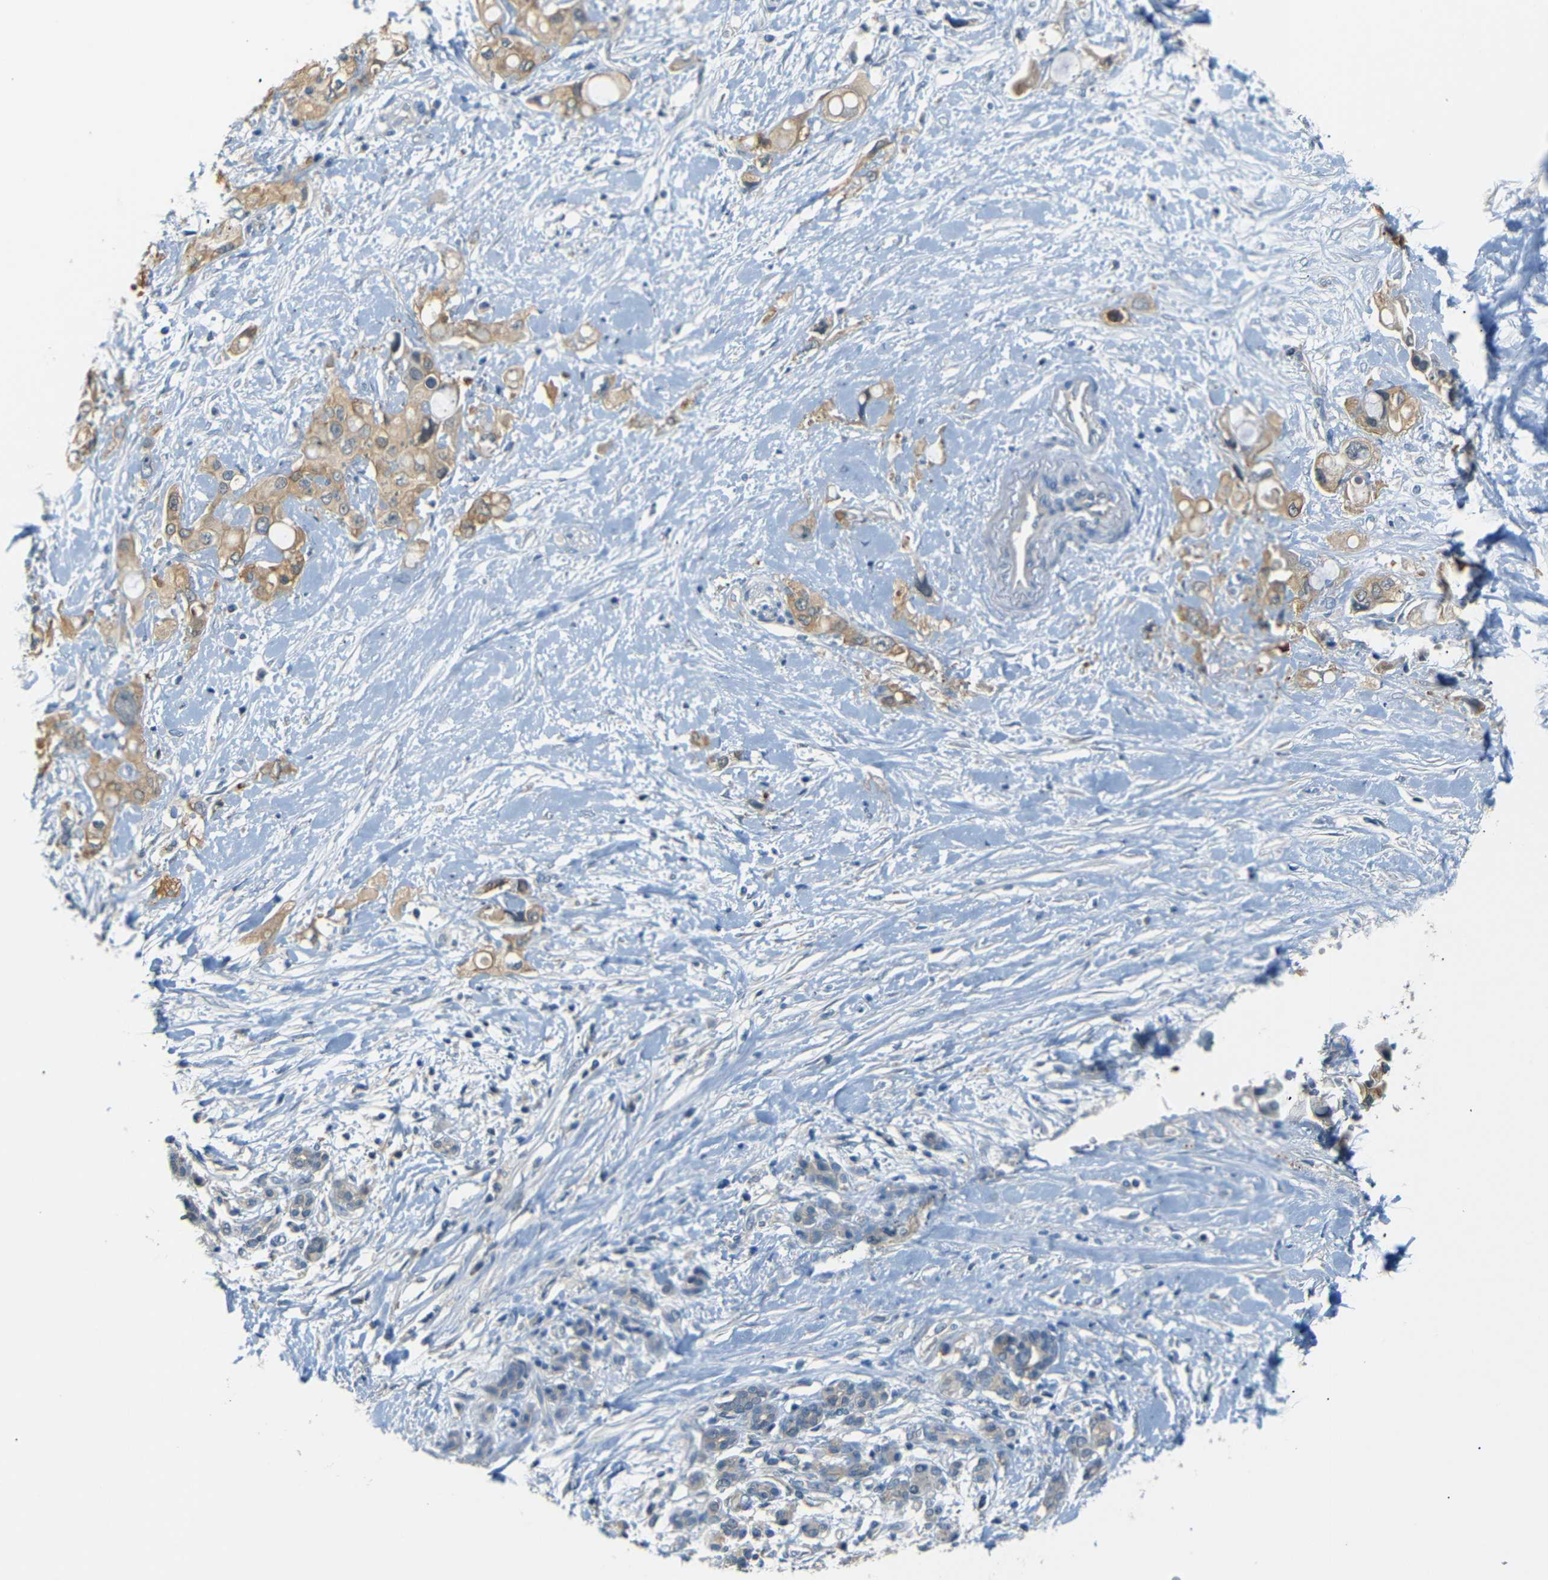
{"staining": {"intensity": "moderate", "quantity": ">75%", "location": "cytoplasmic/membranous"}, "tissue": "pancreatic cancer", "cell_type": "Tumor cells", "image_type": "cancer", "snomed": [{"axis": "morphology", "description": "Adenocarcinoma, NOS"}, {"axis": "topography", "description": "Pancreas"}], "caption": "Moderate cytoplasmic/membranous expression is present in about >75% of tumor cells in pancreatic cancer (adenocarcinoma).", "gene": "SFN", "patient": {"sex": "female", "age": 56}}